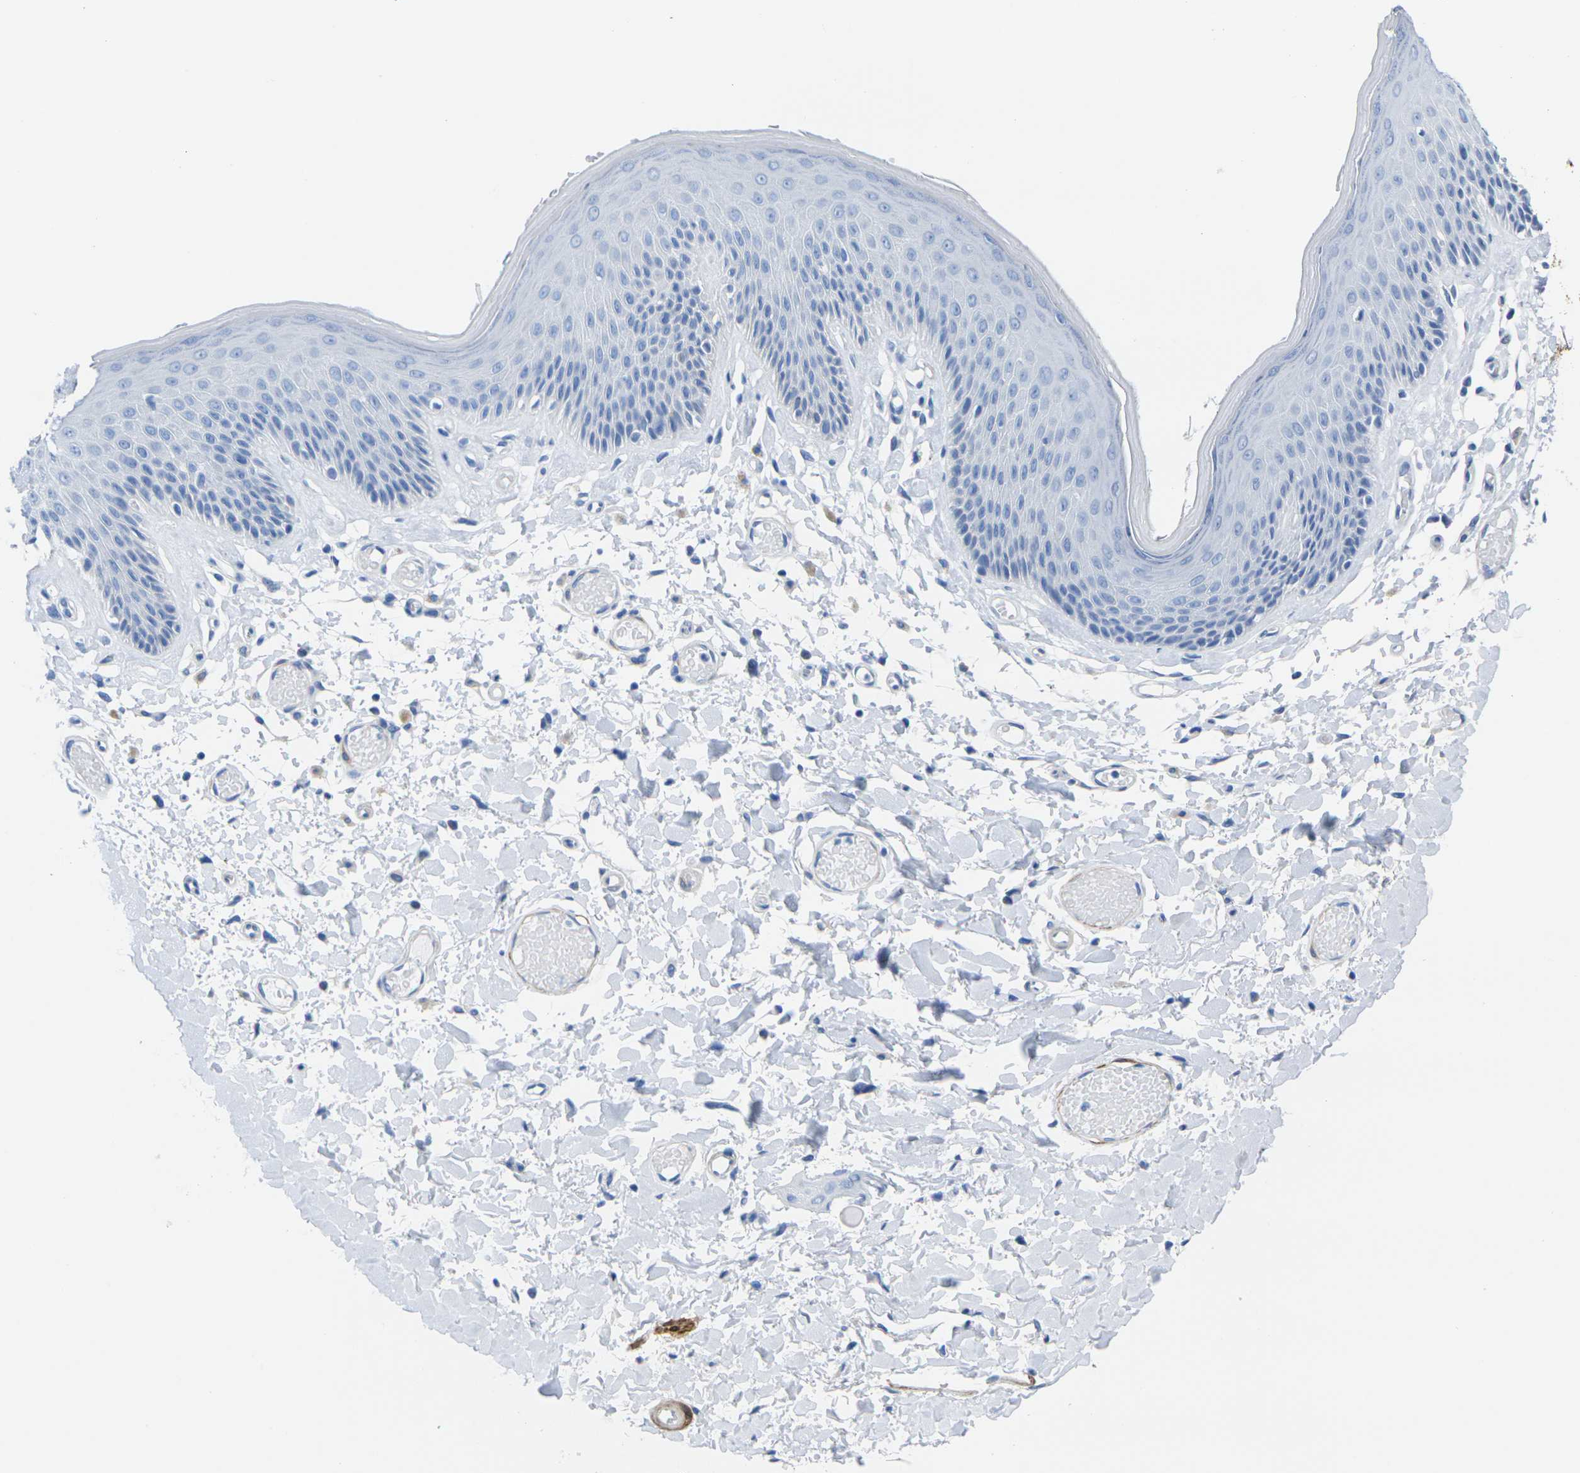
{"staining": {"intensity": "negative", "quantity": "none", "location": "none"}, "tissue": "skin", "cell_type": "Epidermal cells", "image_type": "normal", "snomed": [{"axis": "morphology", "description": "Normal tissue, NOS"}, {"axis": "topography", "description": "Vulva"}], "caption": "Immunohistochemistry (IHC) photomicrograph of benign skin: human skin stained with DAB (3,3'-diaminobenzidine) reveals no significant protein positivity in epidermal cells. (DAB immunohistochemistry (IHC) visualized using brightfield microscopy, high magnification).", "gene": "CNN1", "patient": {"sex": "female", "age": 73}}